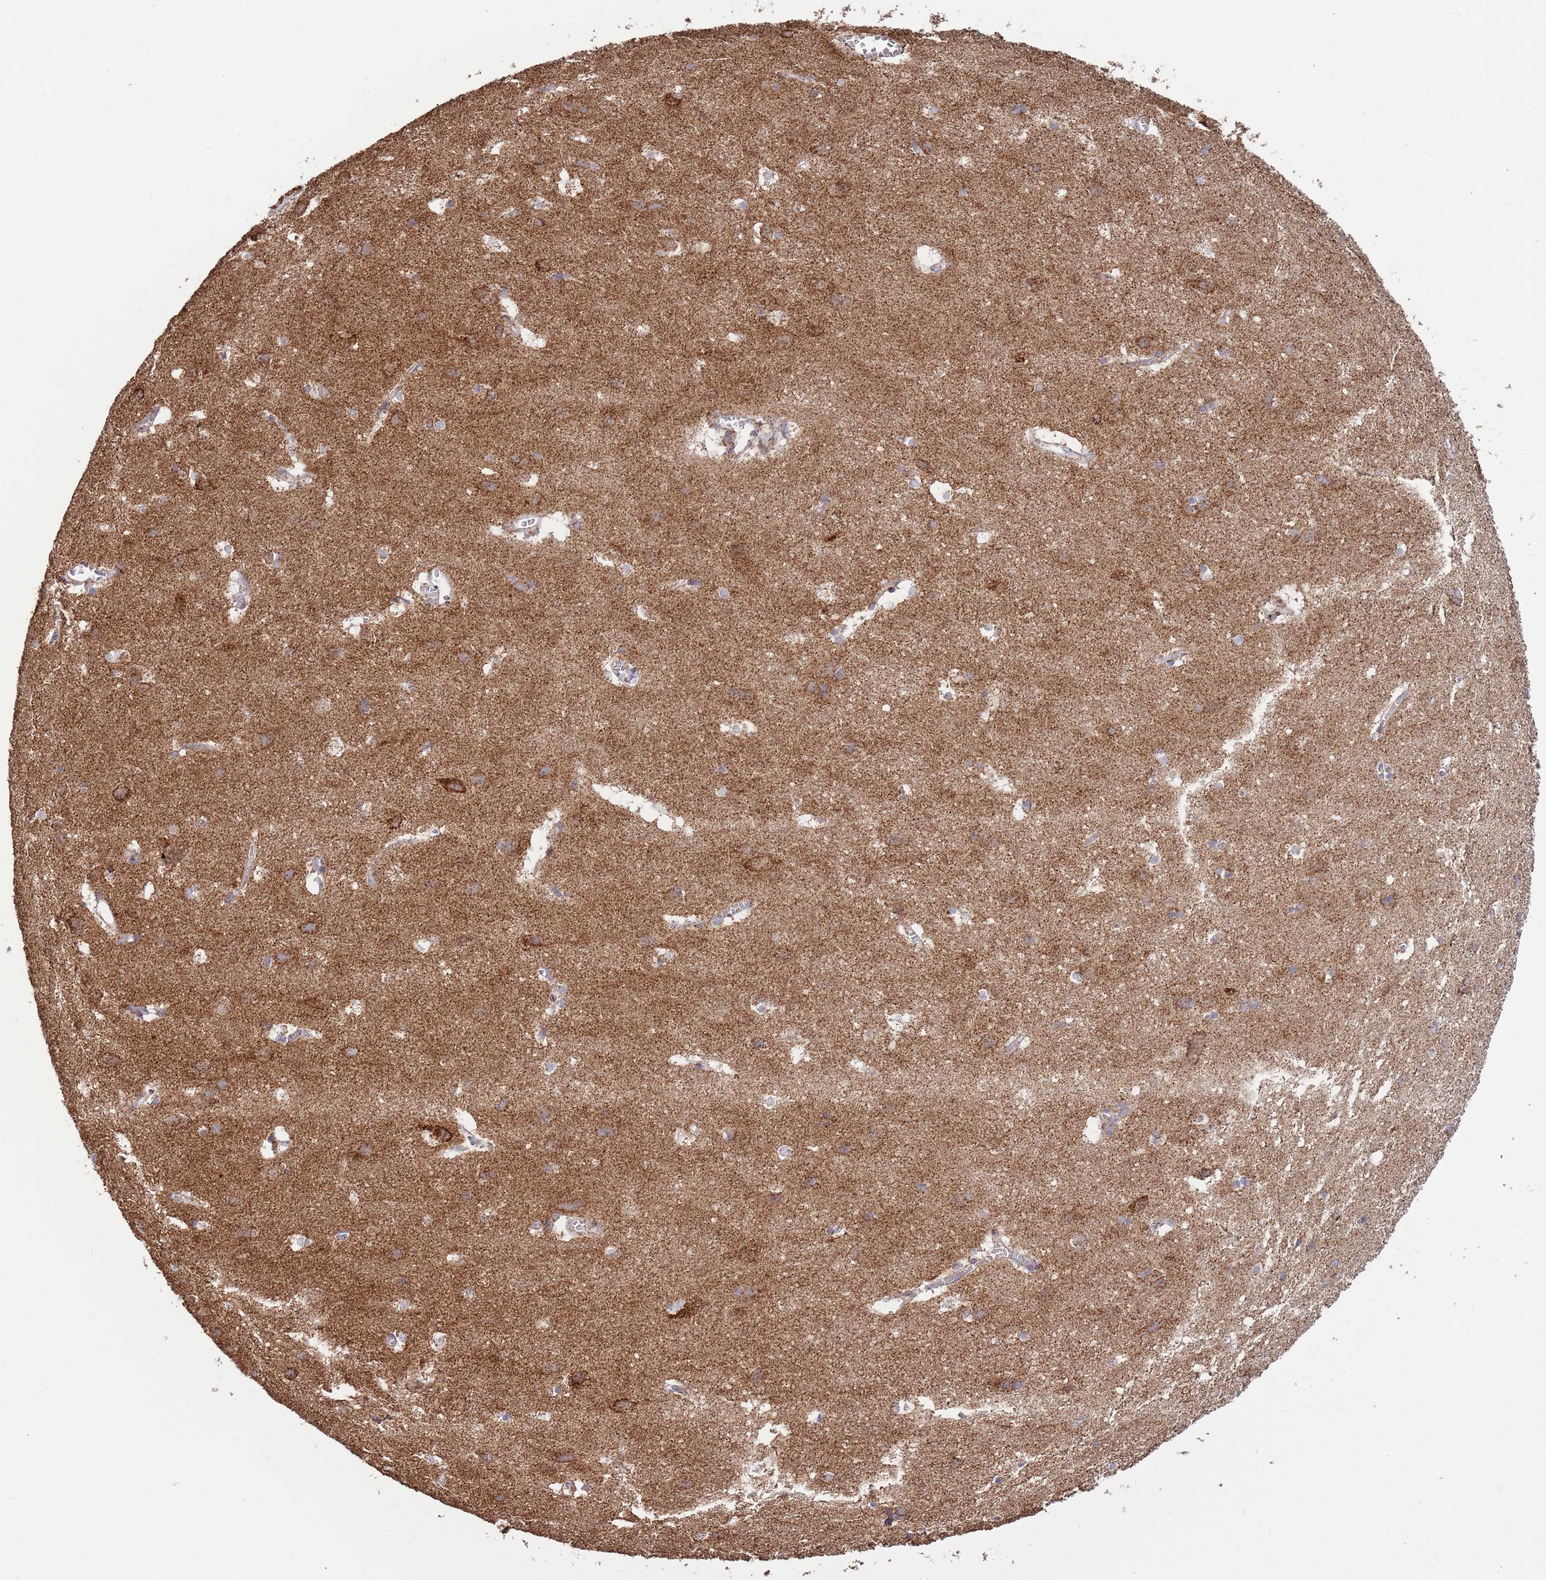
{"staining": {"intensity": "weak", "quantity": ">75%", "location": "cytoplasmic/membranous"}, "tissue": "cerebral cortex", "cell_type": "Endothelial cells", "image_type": "normal", "snomed": [{"axis": "morphology", "description": "Normal tissue, NOS"}, {"axis": "topography", "description": "Cerebral cortex"}], "caption": "An IHC micrograph of unremarkable tissue is shown. Protein staining in brown shows weak cytoplasmic/membranous positivity in cerebral cortex within endothelial cells.", "gene": "ATP5PD", "patient": {"sex": "male", "age": 54}}